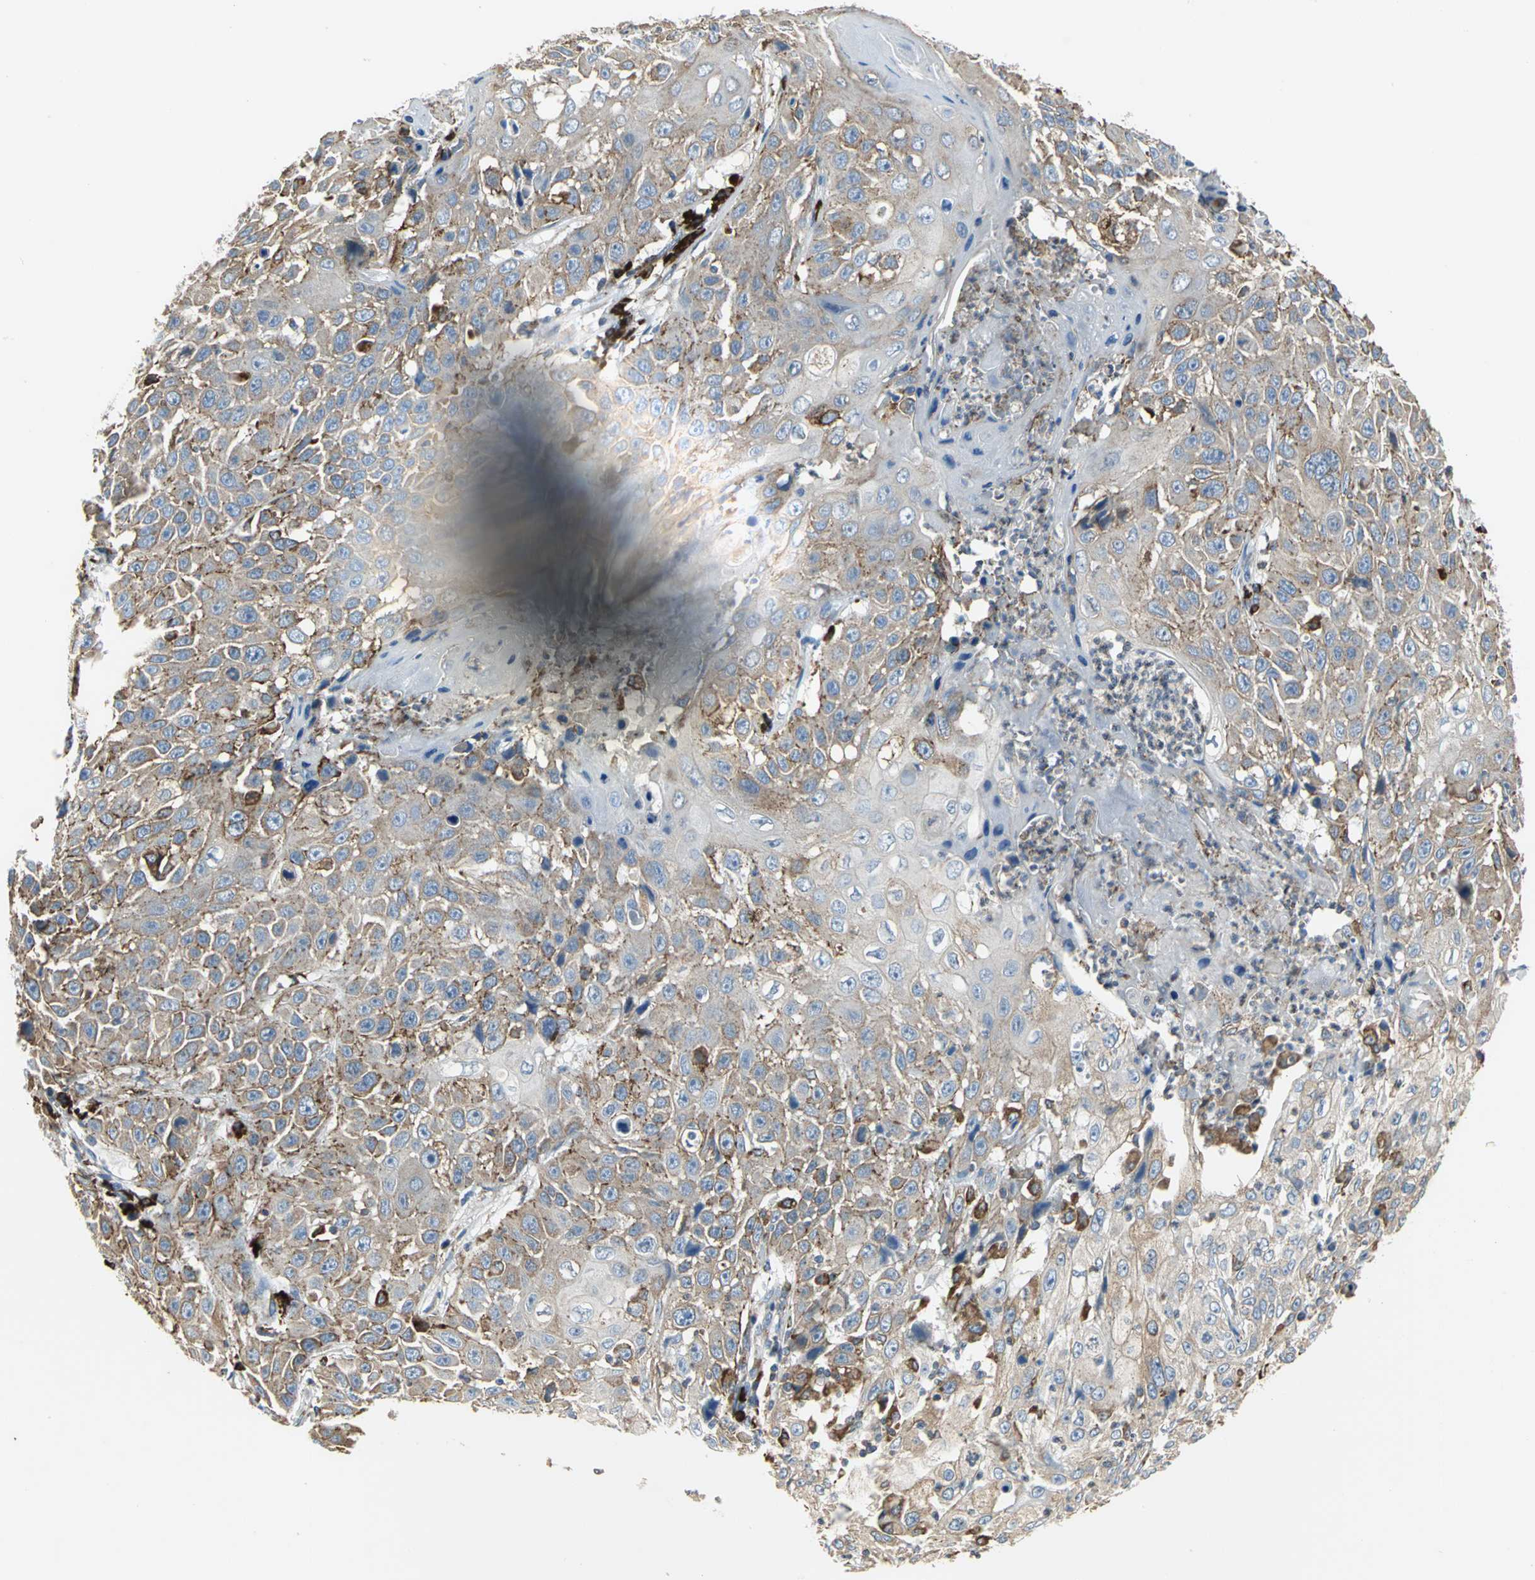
{"staining": {"intensity": "weak", "quantity": ">75%", "location": "cytoplasmic/membranous"}, "tissue": "cervical cancer", "cell_type": "Tumor cells", "image_type": "cancer", "snomed": [{"axis": "morphology", "description": "Squamous cell carcinoma, NOS"}, {"axis": "topography", "description": "Cervix"}], "caption": "Immunohistochemical staining of human cervical cancer (squamous cell carcinoma) displays weak cytoplasmic/membranous protein staining in about >75% of tumor cells. Immunohistochemistry stains the protein in brown and the nuclei are stained blue.", "gene": "SDF2L1", "patient": {"sex": "female", "age": 39}}